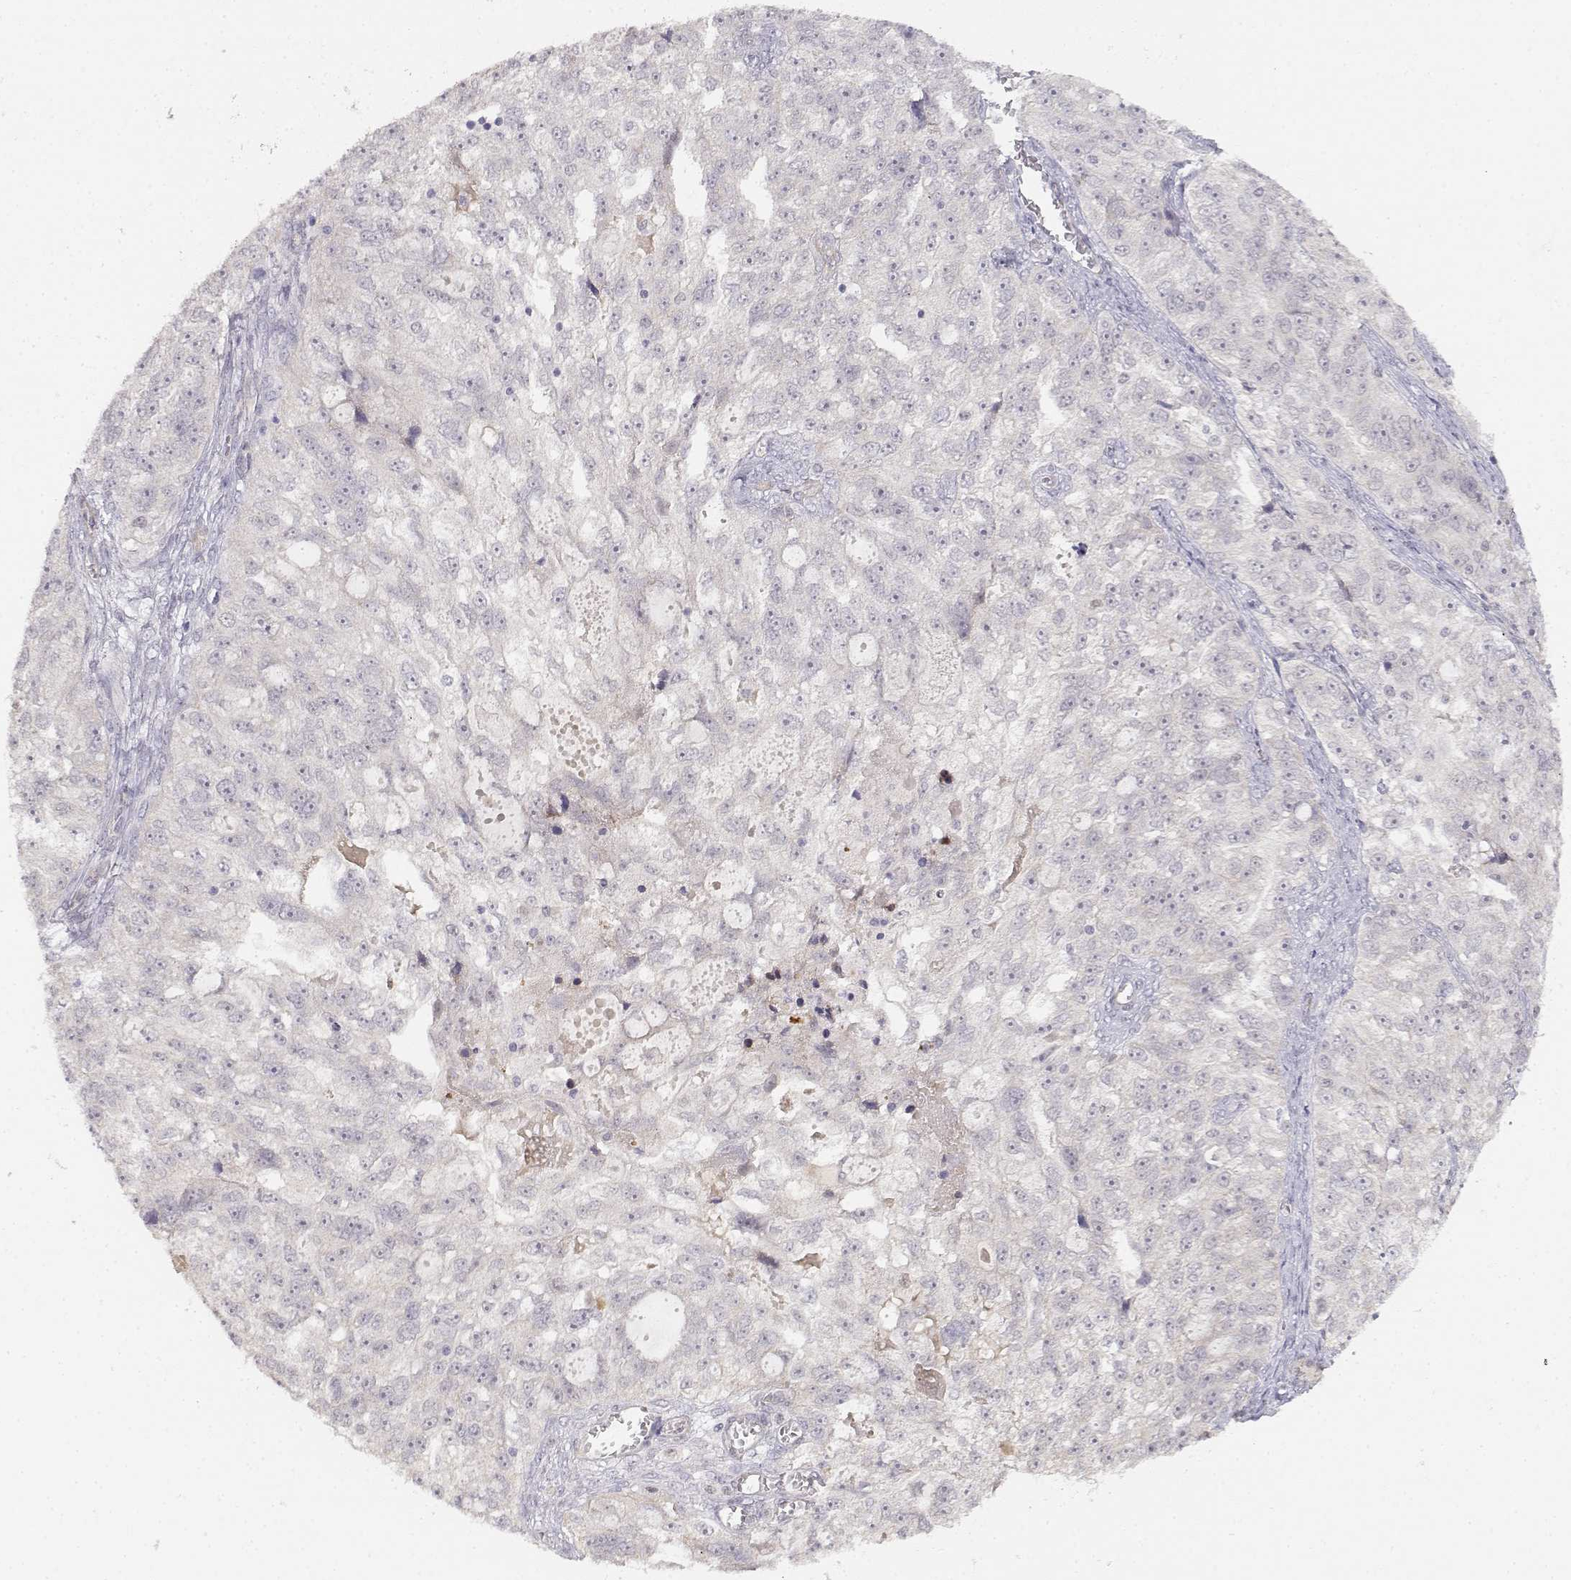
{"staining": {"intensity": "negative", "quantity": "none", "location": "none"}, "tissue": "ovarian cancer", "cell_type": "Tumor cells", "image_type": "cancer", "snomed": [{"axis": "morphology", "description": "Cystadenocarcinoma, serous, NOS"}, {"axis": "topography", "description": "Ovary"}], "caption": "Serous cystadenocarcinoma (ovarian) stained for a protein using IHC demonstrates no staining tumor cells.", "gene": "EAF2", "patient": {"sex": "female", "age": 51}}